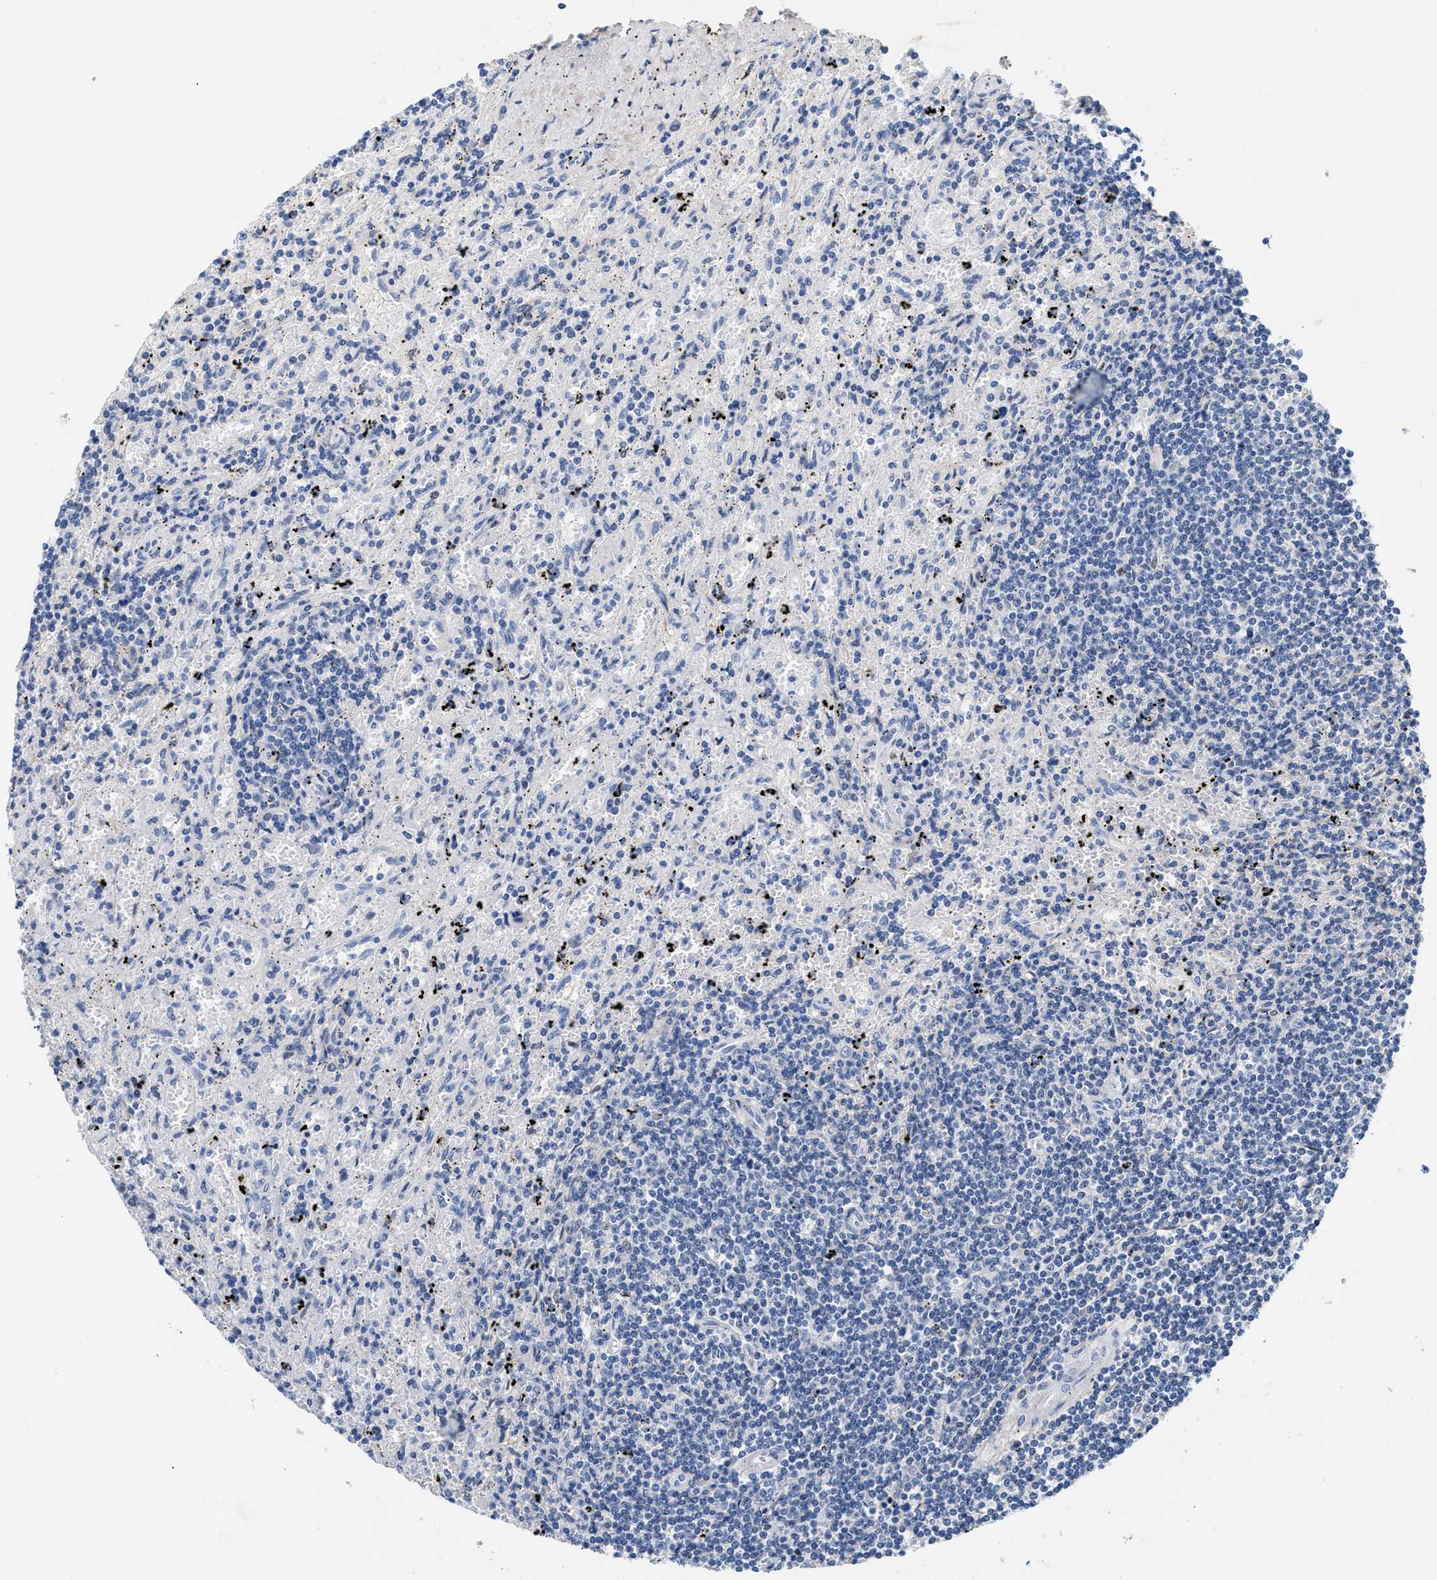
{"staining": {"intensity": "negative", "quantity": "none", "location": "none"}, "tissue": "lymphoma", "cell_type": "Tumor cells", "image_type": "cancer", "snomed": [{"axis": "morphology", "description": "Malignant lymphoma, non-Hodgkin's type, Low grade"}, {"axis": "topography", "description": "Spleen"}], "caption": "This micrograph is of low-grade malignant lymphoma, non-Hodgkin's type stained with immunohistochemistry to label a protein in brown with the nuclei are counter-stained blue. There is no staining in tumor cells.", "gene": "ACTL7B", "patient": {"sex": "male", "age": 76}}